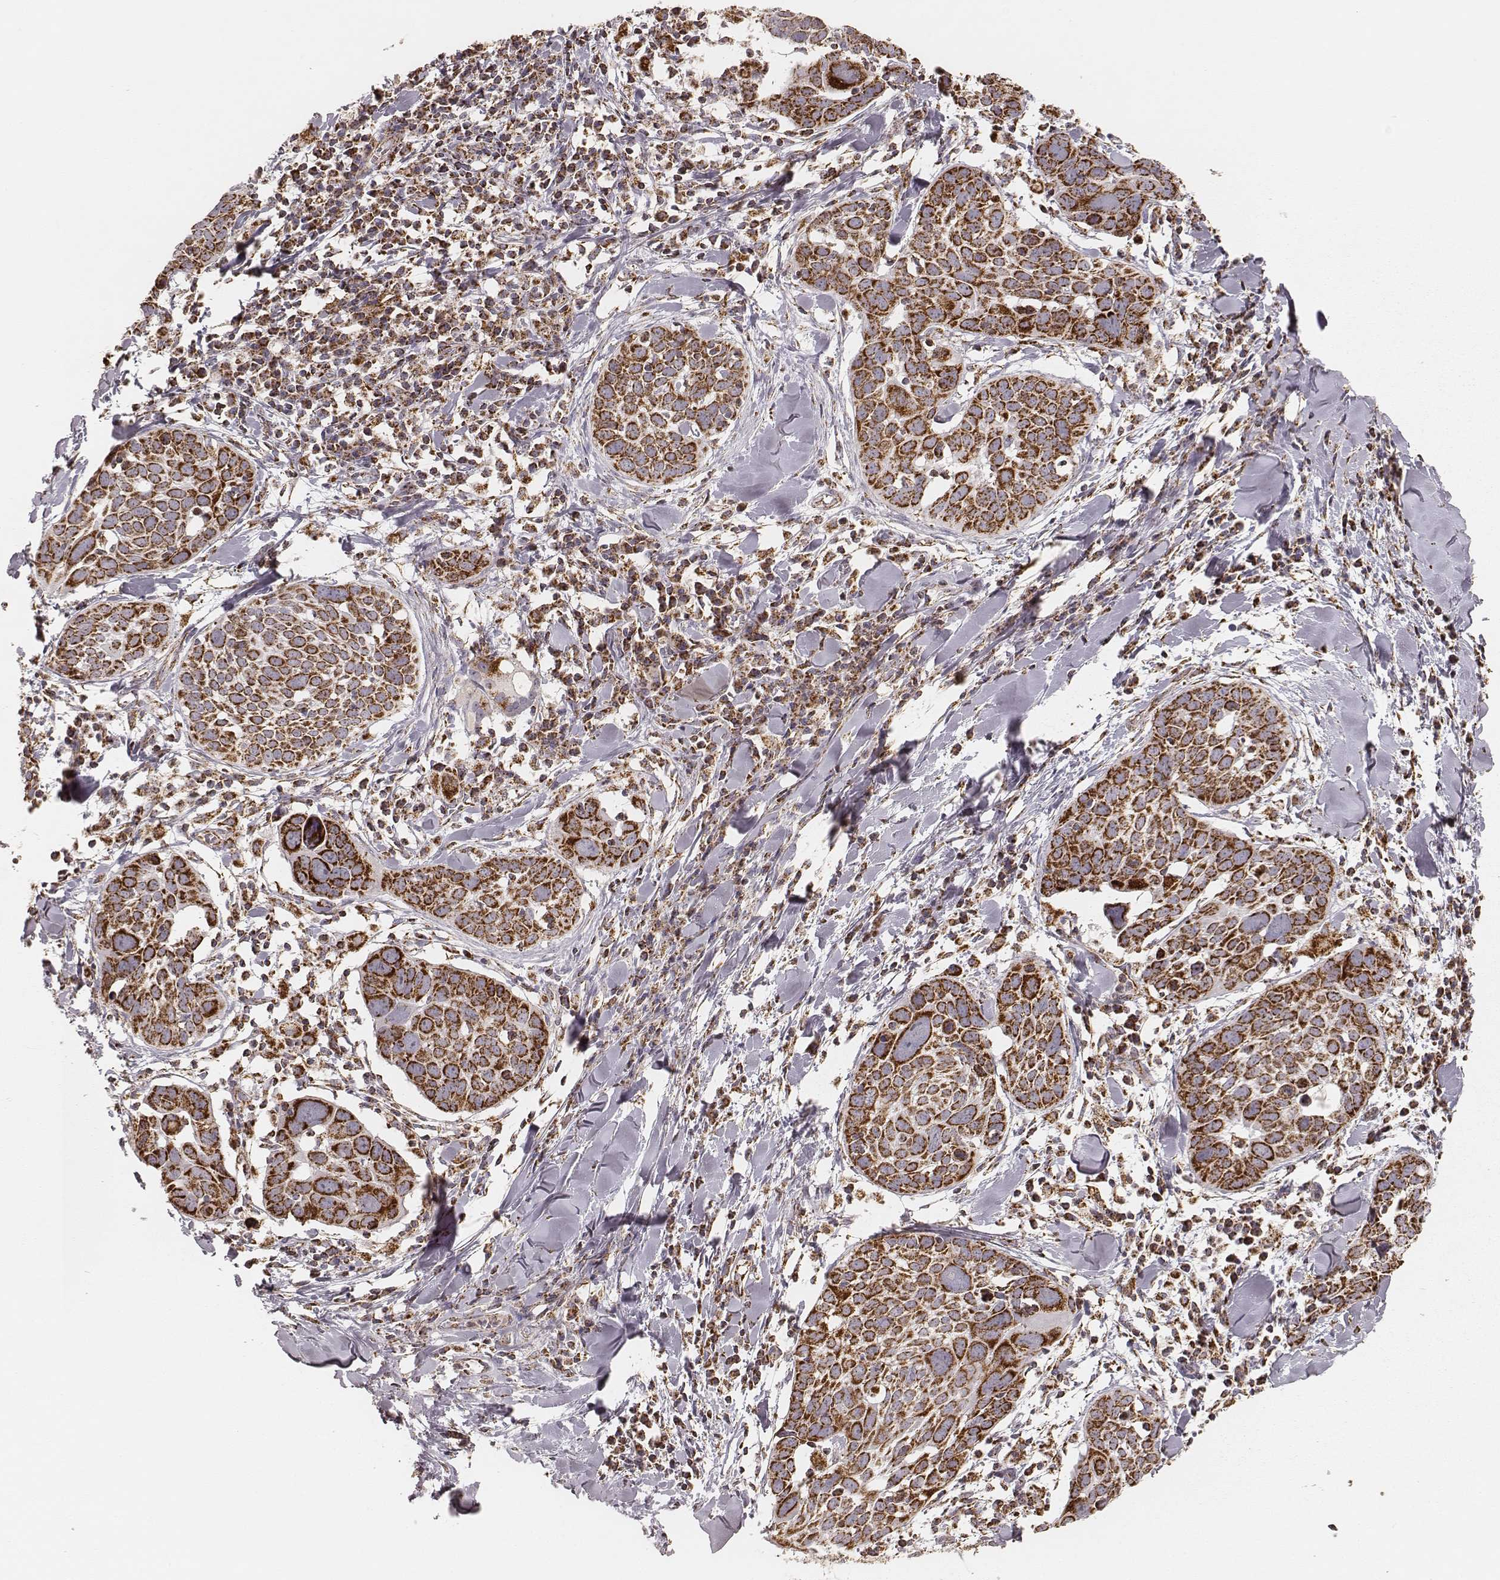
{"staining": {"intensity": "strong", "quantity": ">75%", "location": "cytoplasmic/membranous"}, "tissue": "lung cancer", "cell_type": "Tumor cells", "image_type": "cancer", "snomed": [{"axis": "morphology", "description": "Squamous cell carcinoma, NOS"}, {"axis": "topography", "description": "Lung"}], "caption": "Immunohistochemical staining of human lung cancer reveals high levels of strong cytoplasmic/membranous expression in approximately >75% of tumor cells. (DAB IHC, brown staining for protein, blue staining for nuclei).", "gene": "CS", "patient": {"sex": "male", "age": 57}}